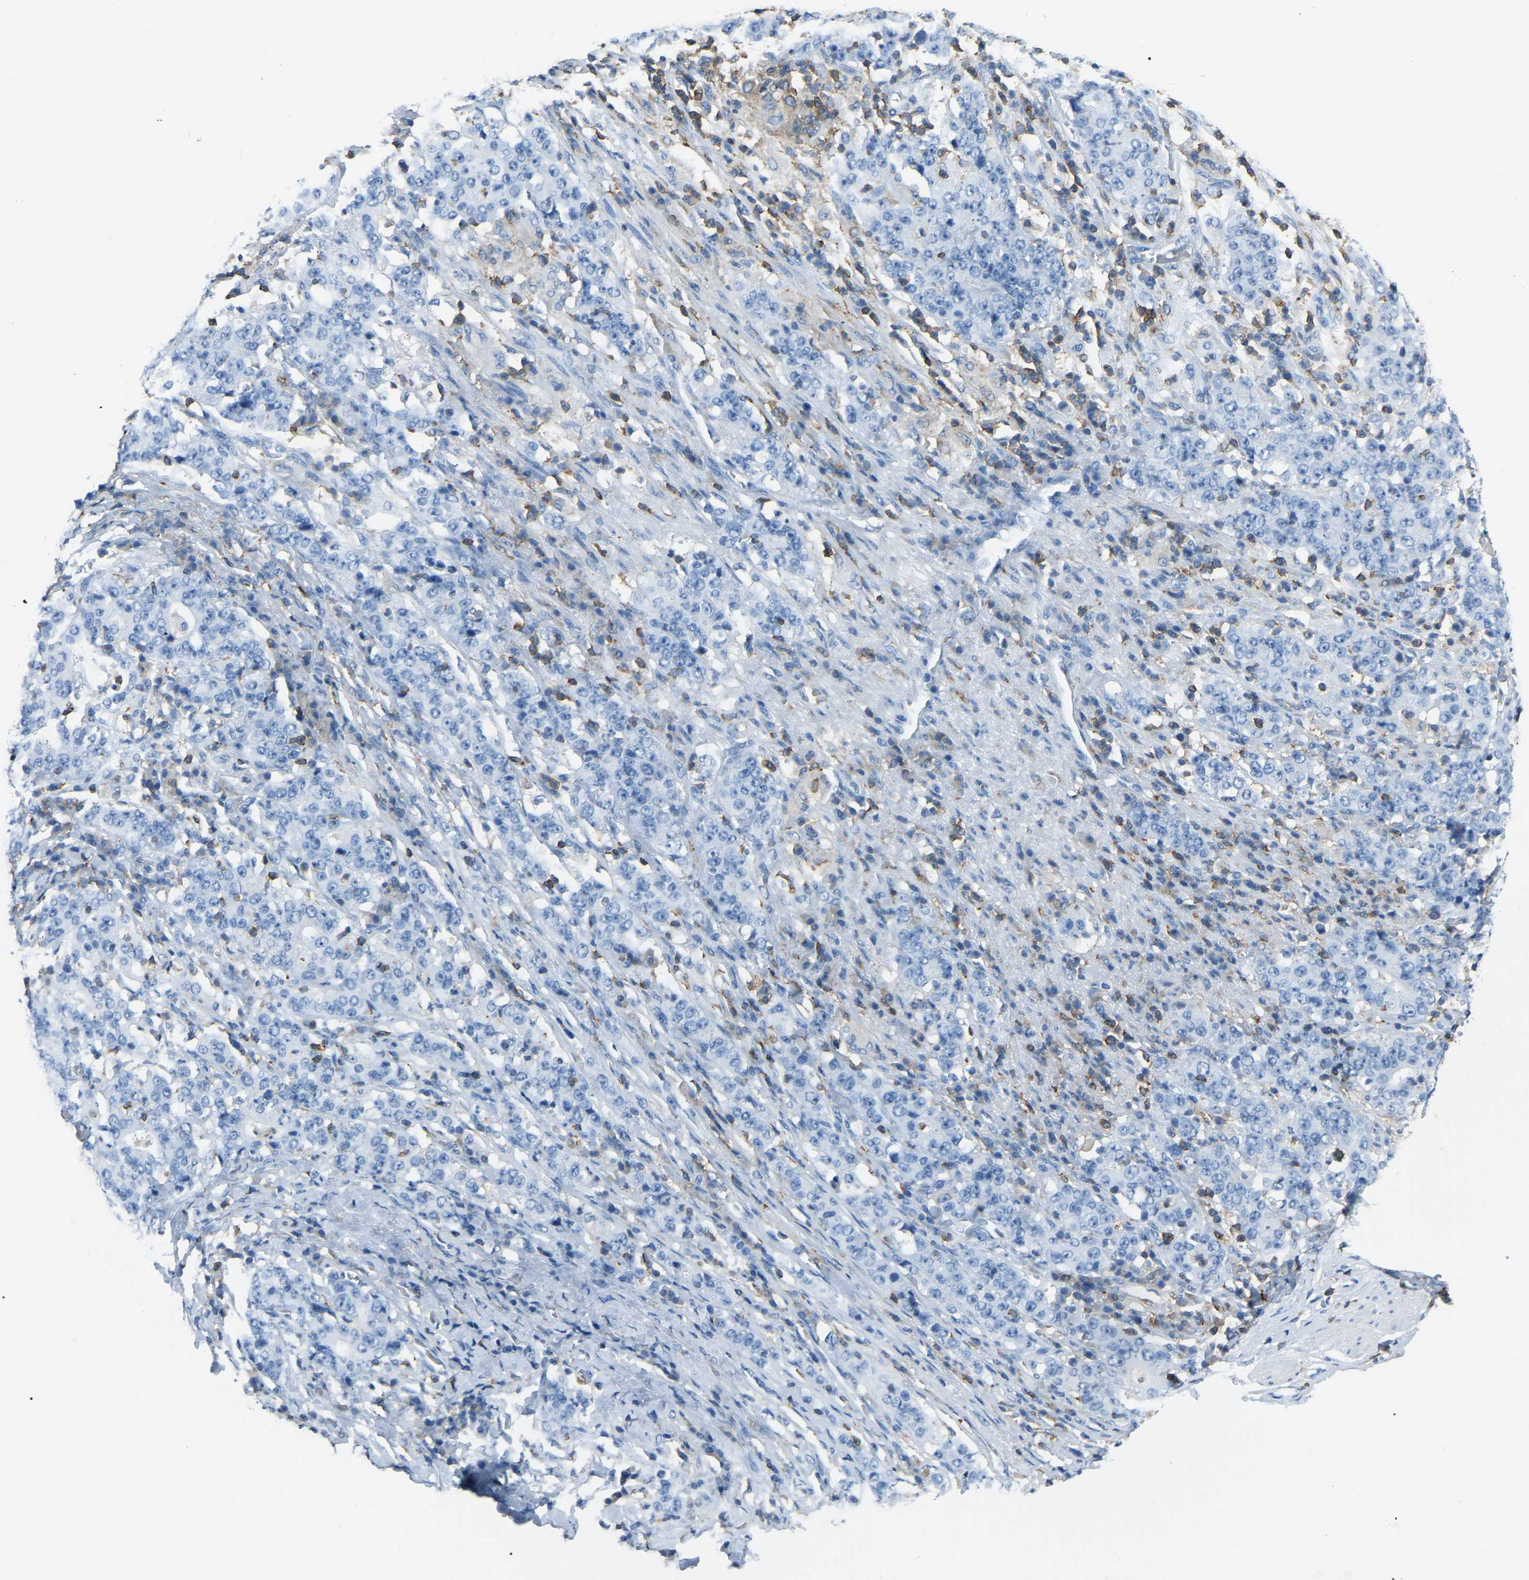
{"staining": {"intensity": "negative", "quantity": "none", "location": "none"}, "tissue": "stomach cancer", "cell_type": "Tumor cells", "image_type": "cancer", "snomed": [{"axis": "morphology", "description": "Normal tissue, NOS"}, {"axis": "morphology", "description": "Adenocarcinoma, NOS"}, {"axis": "topography", "description": "Stomach, upper"}, {"axis": "topography", "description": "Stomach"}], "caption": "Immunohistochemical staining of stomach cancer displays no significant expression in tumor cells.", "gene": "ARHGAP45", "patient": {"sex": "male", "age": 59}}